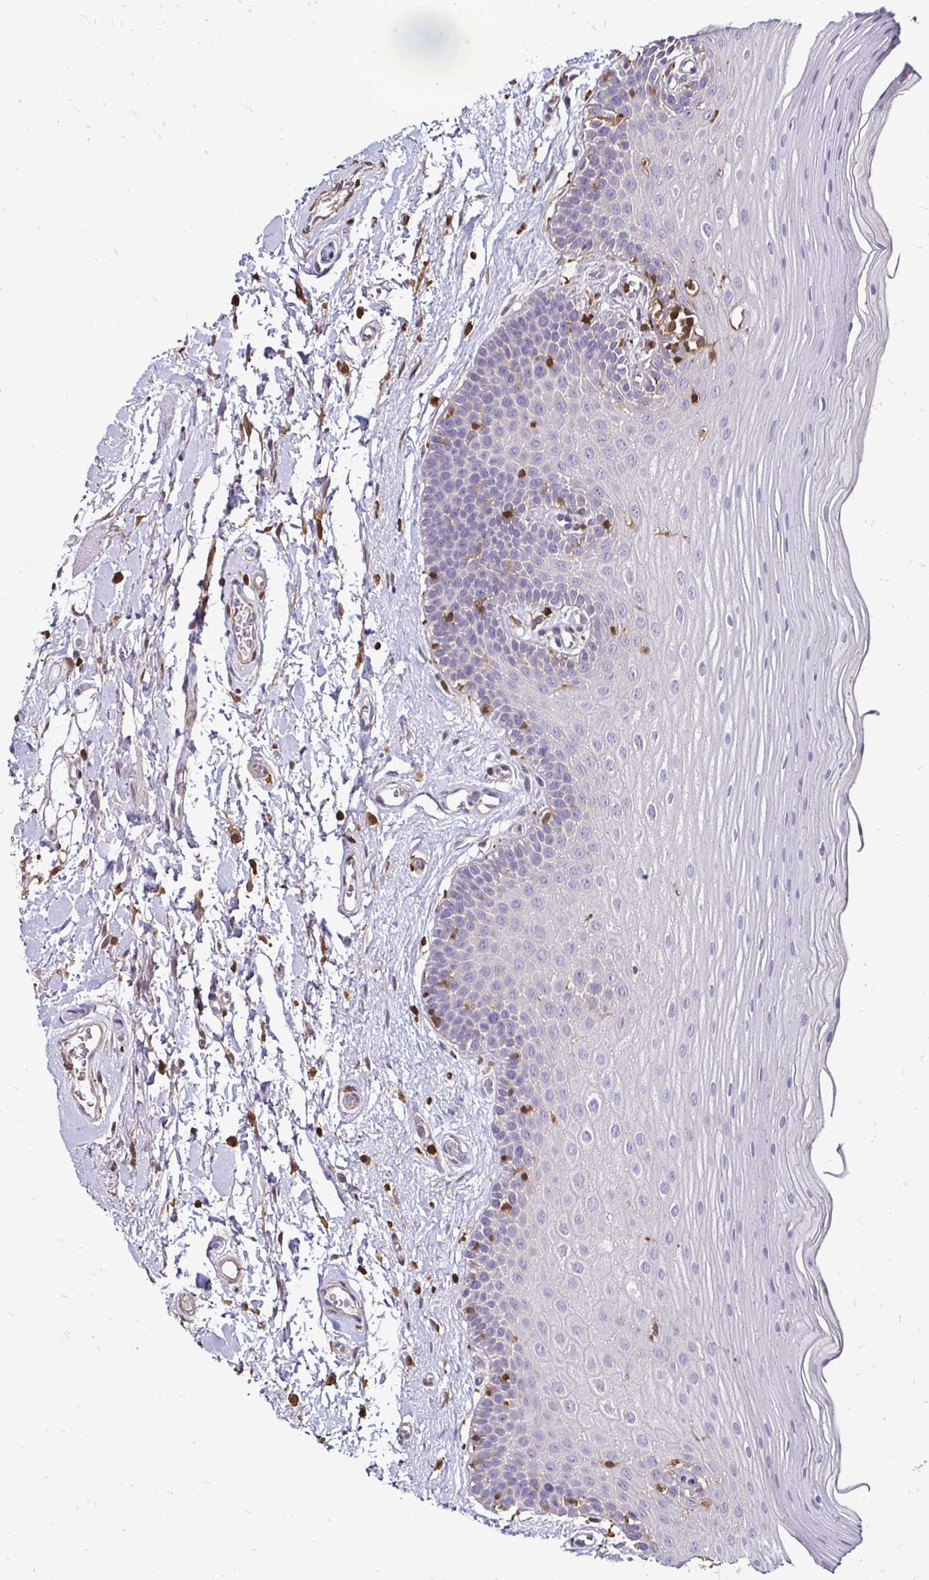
{"staining": {"intensity": "negative", "quantity": "none", "location": "none"}, "tissue": "oral mucosa", "cell_type": "Squamous epithelial cells", "image_type": "normal", "snomed": [{"axis": "morphology", "description": "Normal tissue, NOS"}, {"axis": "morphology", "description": "Squamous cell carcinoma, NOS"}, {"axis": "topography", "description": "Oral tissue"}, {"axis": "topography", "description": "Tounge, NOS"}, {"axis": "topography", "description": "Head-Neck"}], "caption": "DAB immunohistochemical staining of normal oral mucosa reveals no significant expression in squamous epithelial cells.", "gene": "ZFP1", "patient": {"sex": "male", "age": 62}}